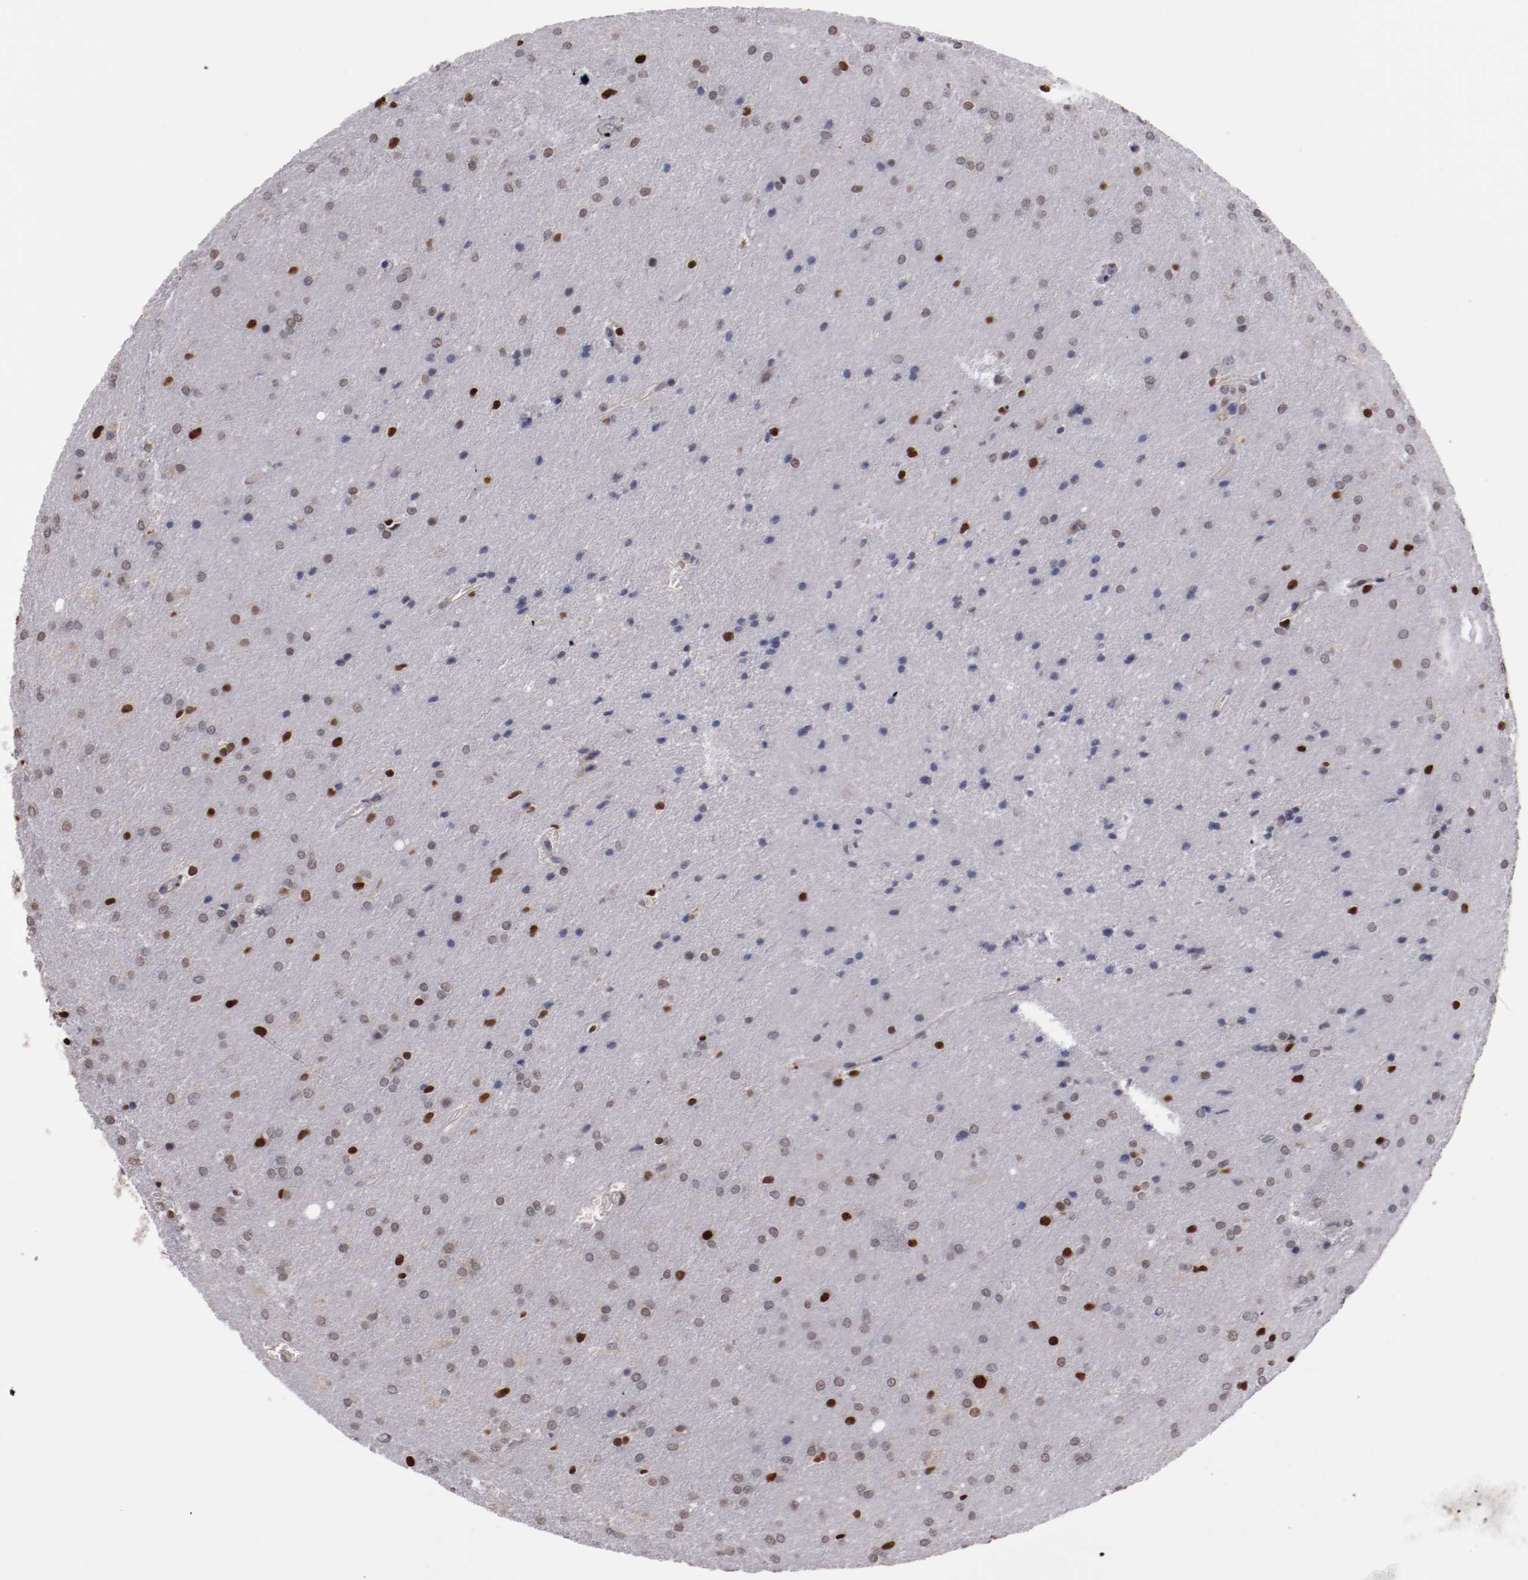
{"staining": {"intensity": "strong", "quantity": "<25%", "location": "nuclear"}, "tissue": "glioma", "cell_type": "Tumor cells", "image_type": "cancer", "snomed": [{"axis": "morphology", "description": "Glioma, malignant, Low grade"}, {"axis": "topography", "description": "Brain"}], "caption": "Brown immunohistochemical staining in glioma demonstrates strong nuclear positivity in about <25% of tumor cells.", "gene": "FAM81A", "patient": {"sex": "female", "age": 32}}